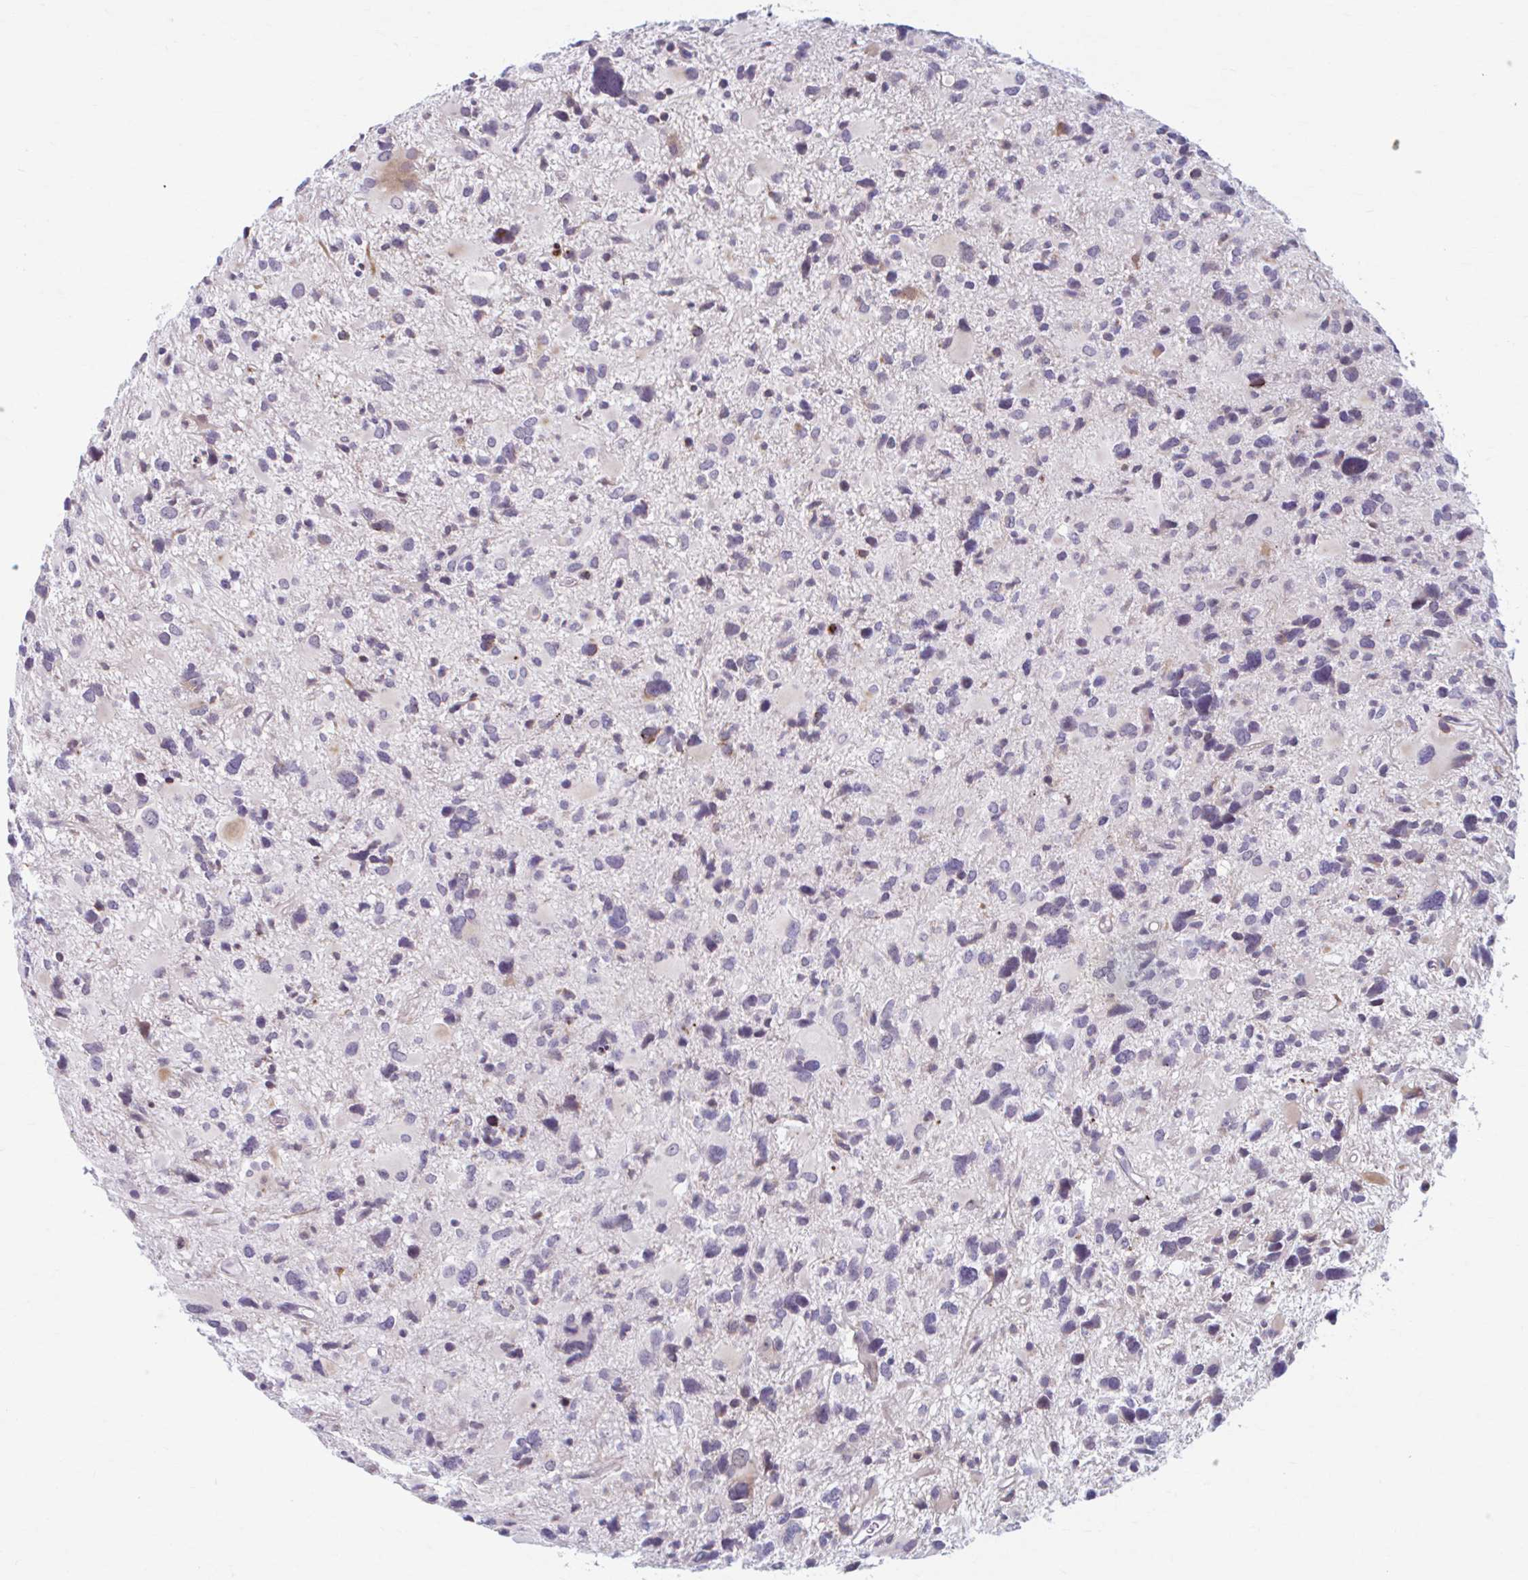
{"staining": {"intensity": "weak", "quantity": "<25%", "location": "cytoplasmic/membranous"}, "tissue": "glioma", "cell_type": "Tumor cells", "image_type": "cancer", "snomed": [{"axis": "morphology", "description": "Glioma, malignant, High grade"}, {"axis": "topography", "description": "Brain"}], "caption": "Immunohistochemical staining of human glioma shows no significant positivity in tumor cells.", "gene": "ADAT3", "patient": {"sex": "female", "age": 11}}